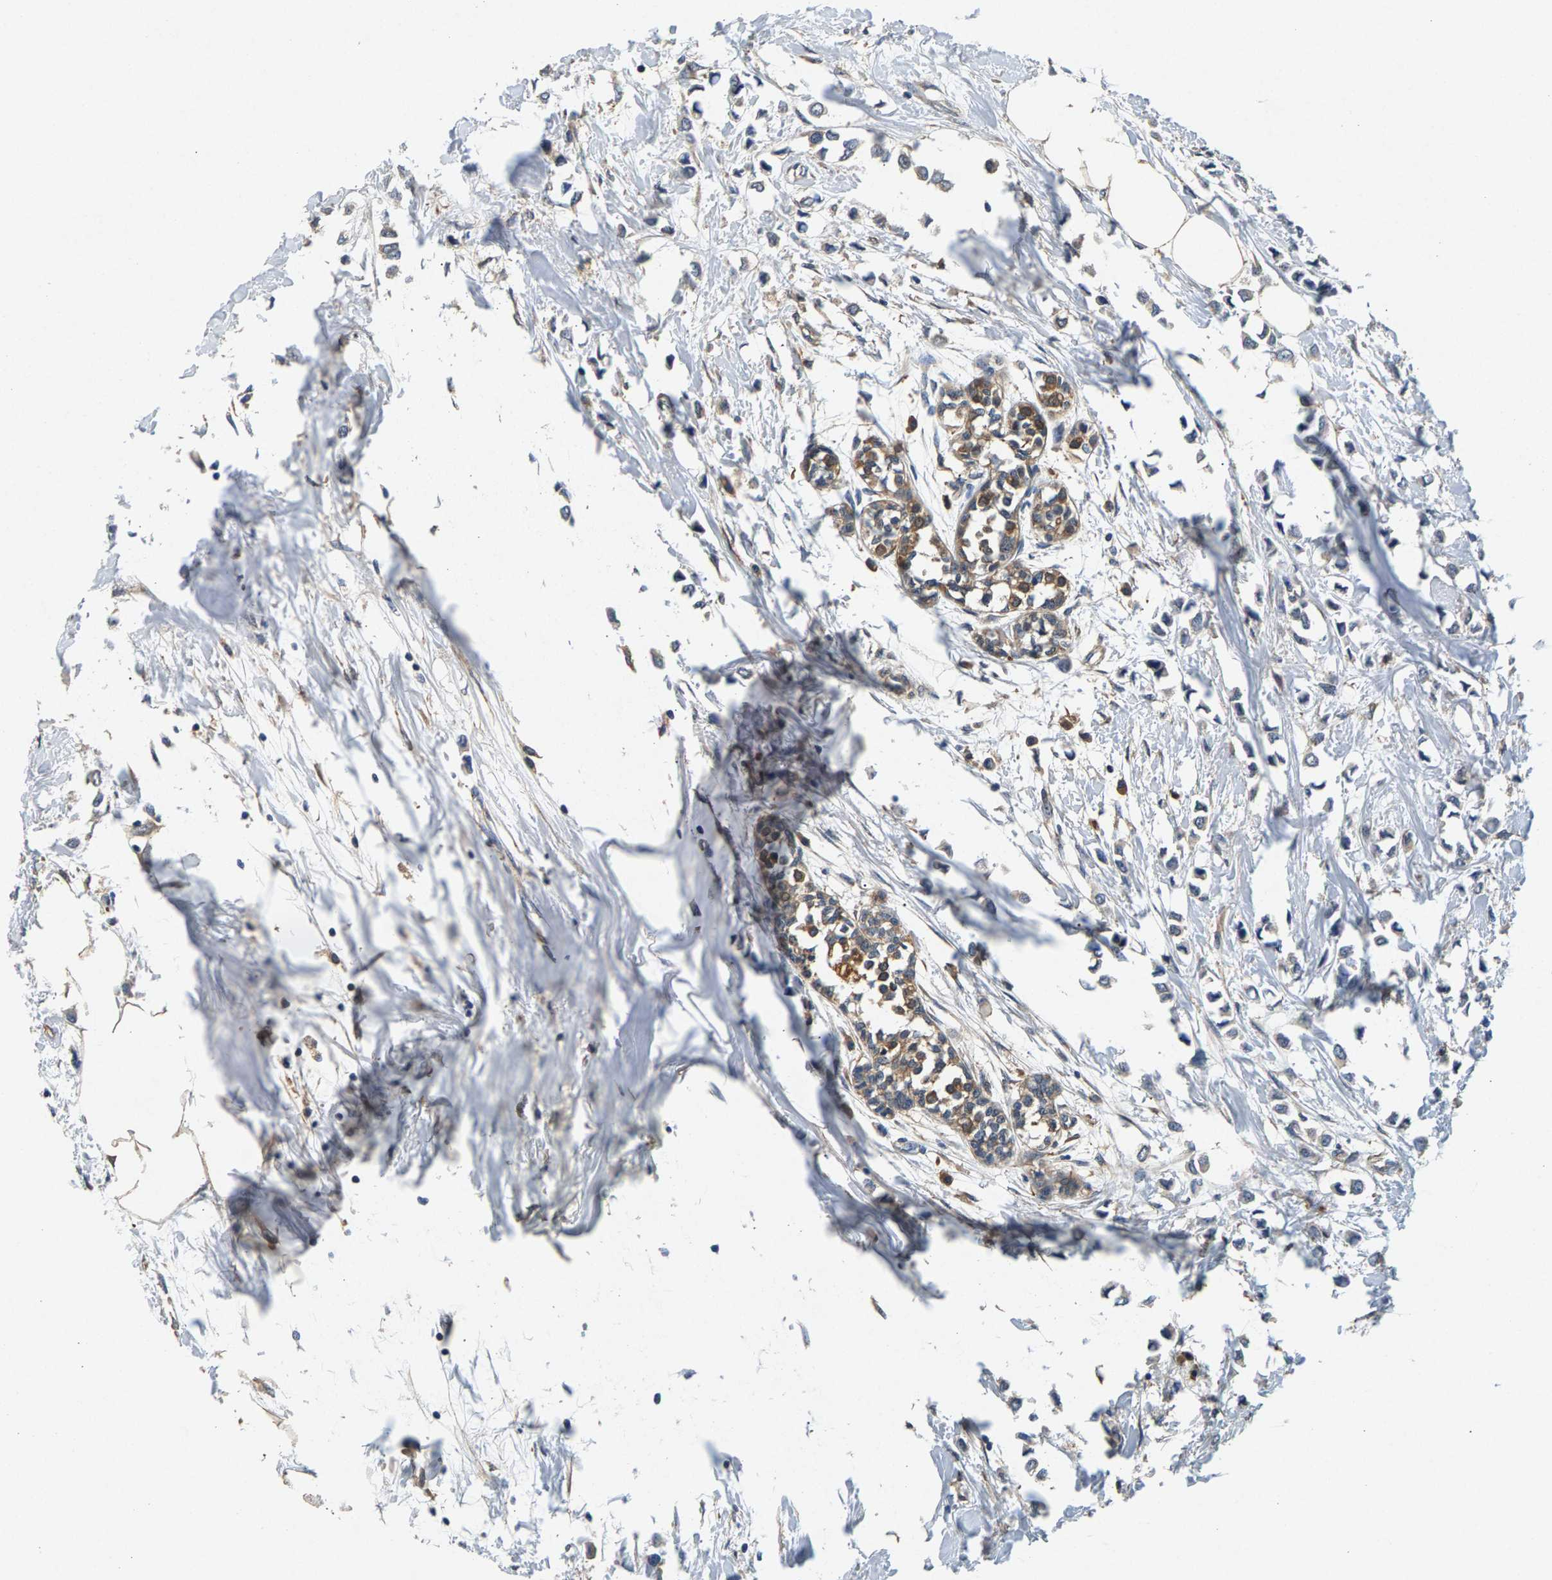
{"staining": {"intensity": "weak", "quantity": "<25%", "location": "cytoplasmic/membranous"}, "tissue": "breast cancer", "cell_type": "Tumor cells", "image_type": "cancer", "snomed": [{"axis": "morphology", "description": "Lobular carcinoma"}, {"axis": "topography", "description": "Breast"}], "caption": "Immunohistochemistry photomicrograph of neoplastic tissue: human lobular carcinoma (breast) stained with DAB exhibits no significant protein positivity in tumor cells. Nuclei are stained in blue.", "gene": "NT5C", "patient": {"sex": "female", "age": 51}}